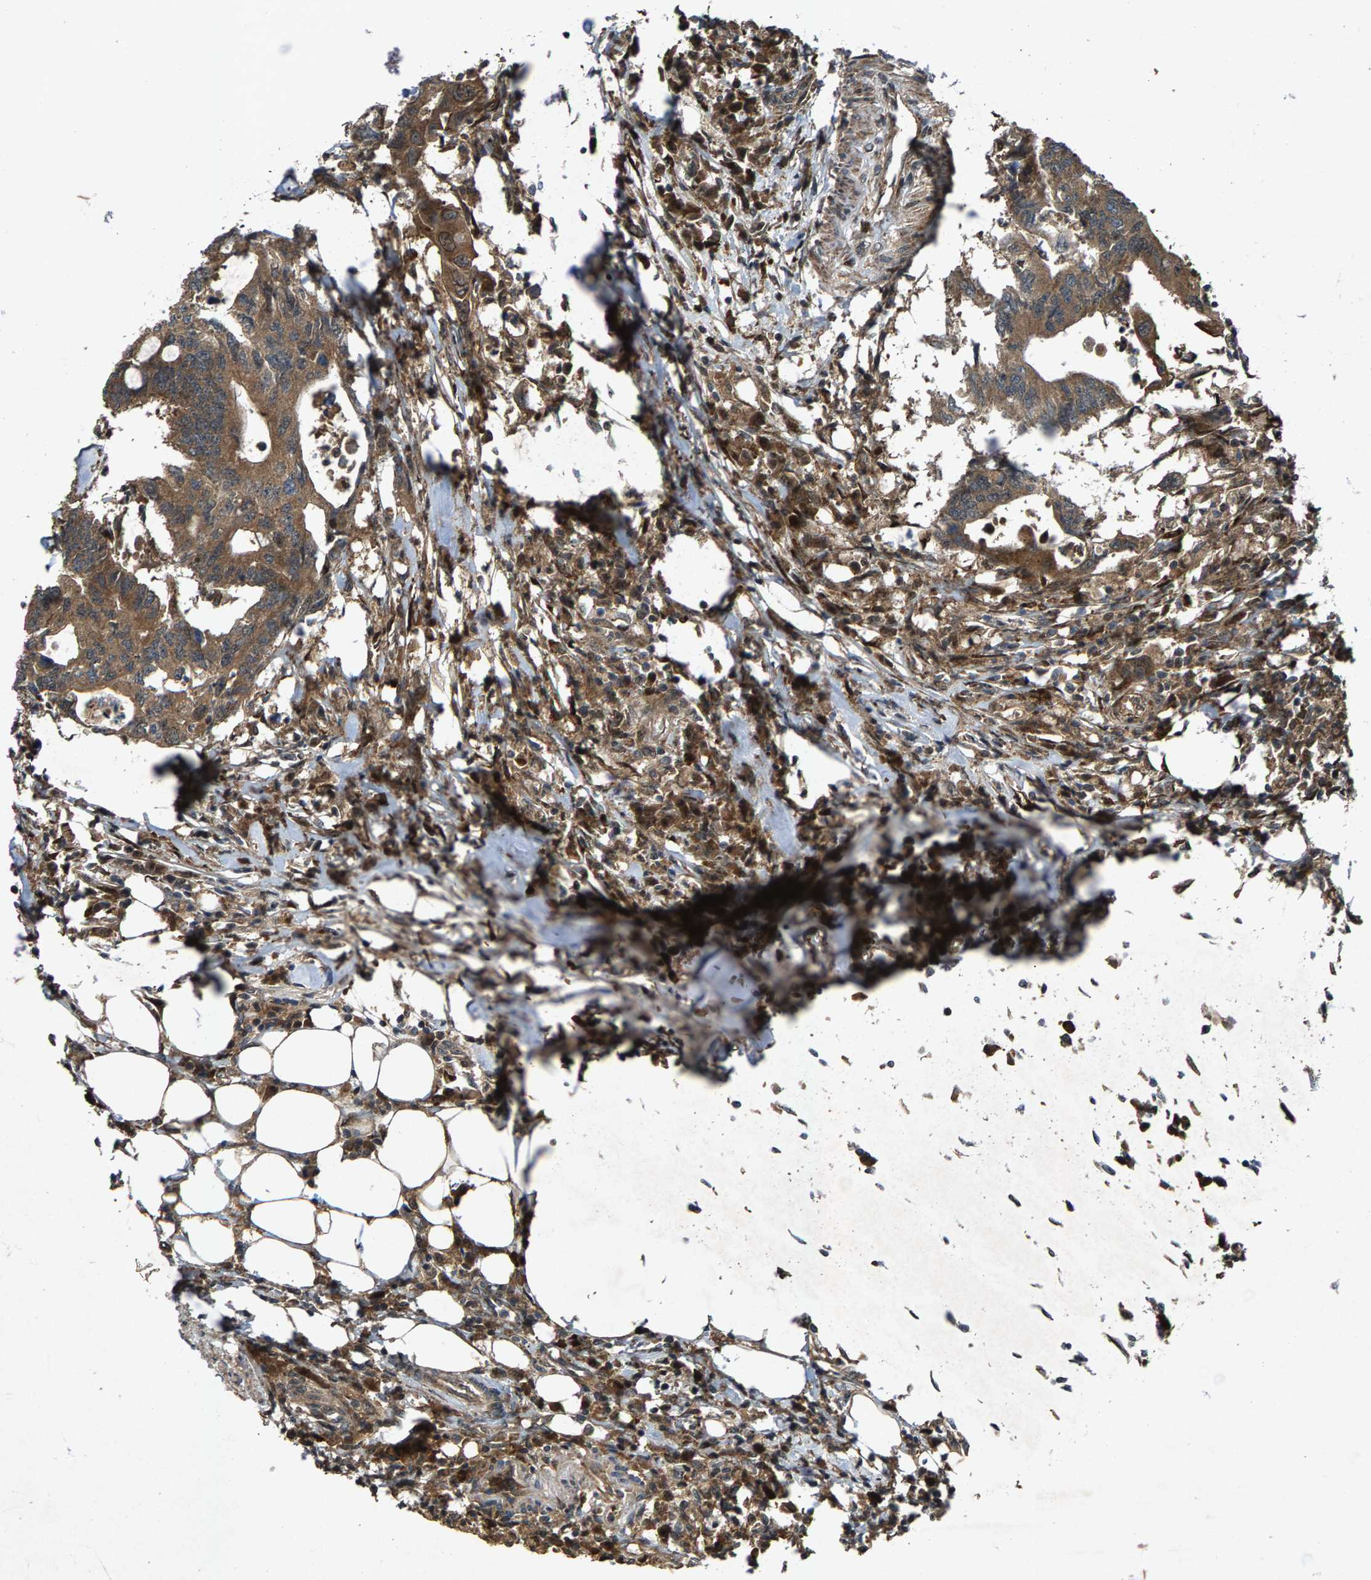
{"staining": {"intensity": "moderate", "quantity": ">75%", "location": "cytoplasmic/membranous"}, "tissue": "colorectal cancer", "cell_type": "Tumor cells", "image_type": "cancer", "snomed": [{"axis": "morphology", "description": "Adenocarcinoma, NOS"}, {"axis": "topography", "description": "Colon"}], "caption": "Protein expression analysis of colorectal adenocarcinoma demonstrates moderate cytoplasmic/membranous expression in about >75% of tumor cells.", "gene": "LRRC72", "patient": {"sex": "male", "age": 71}}